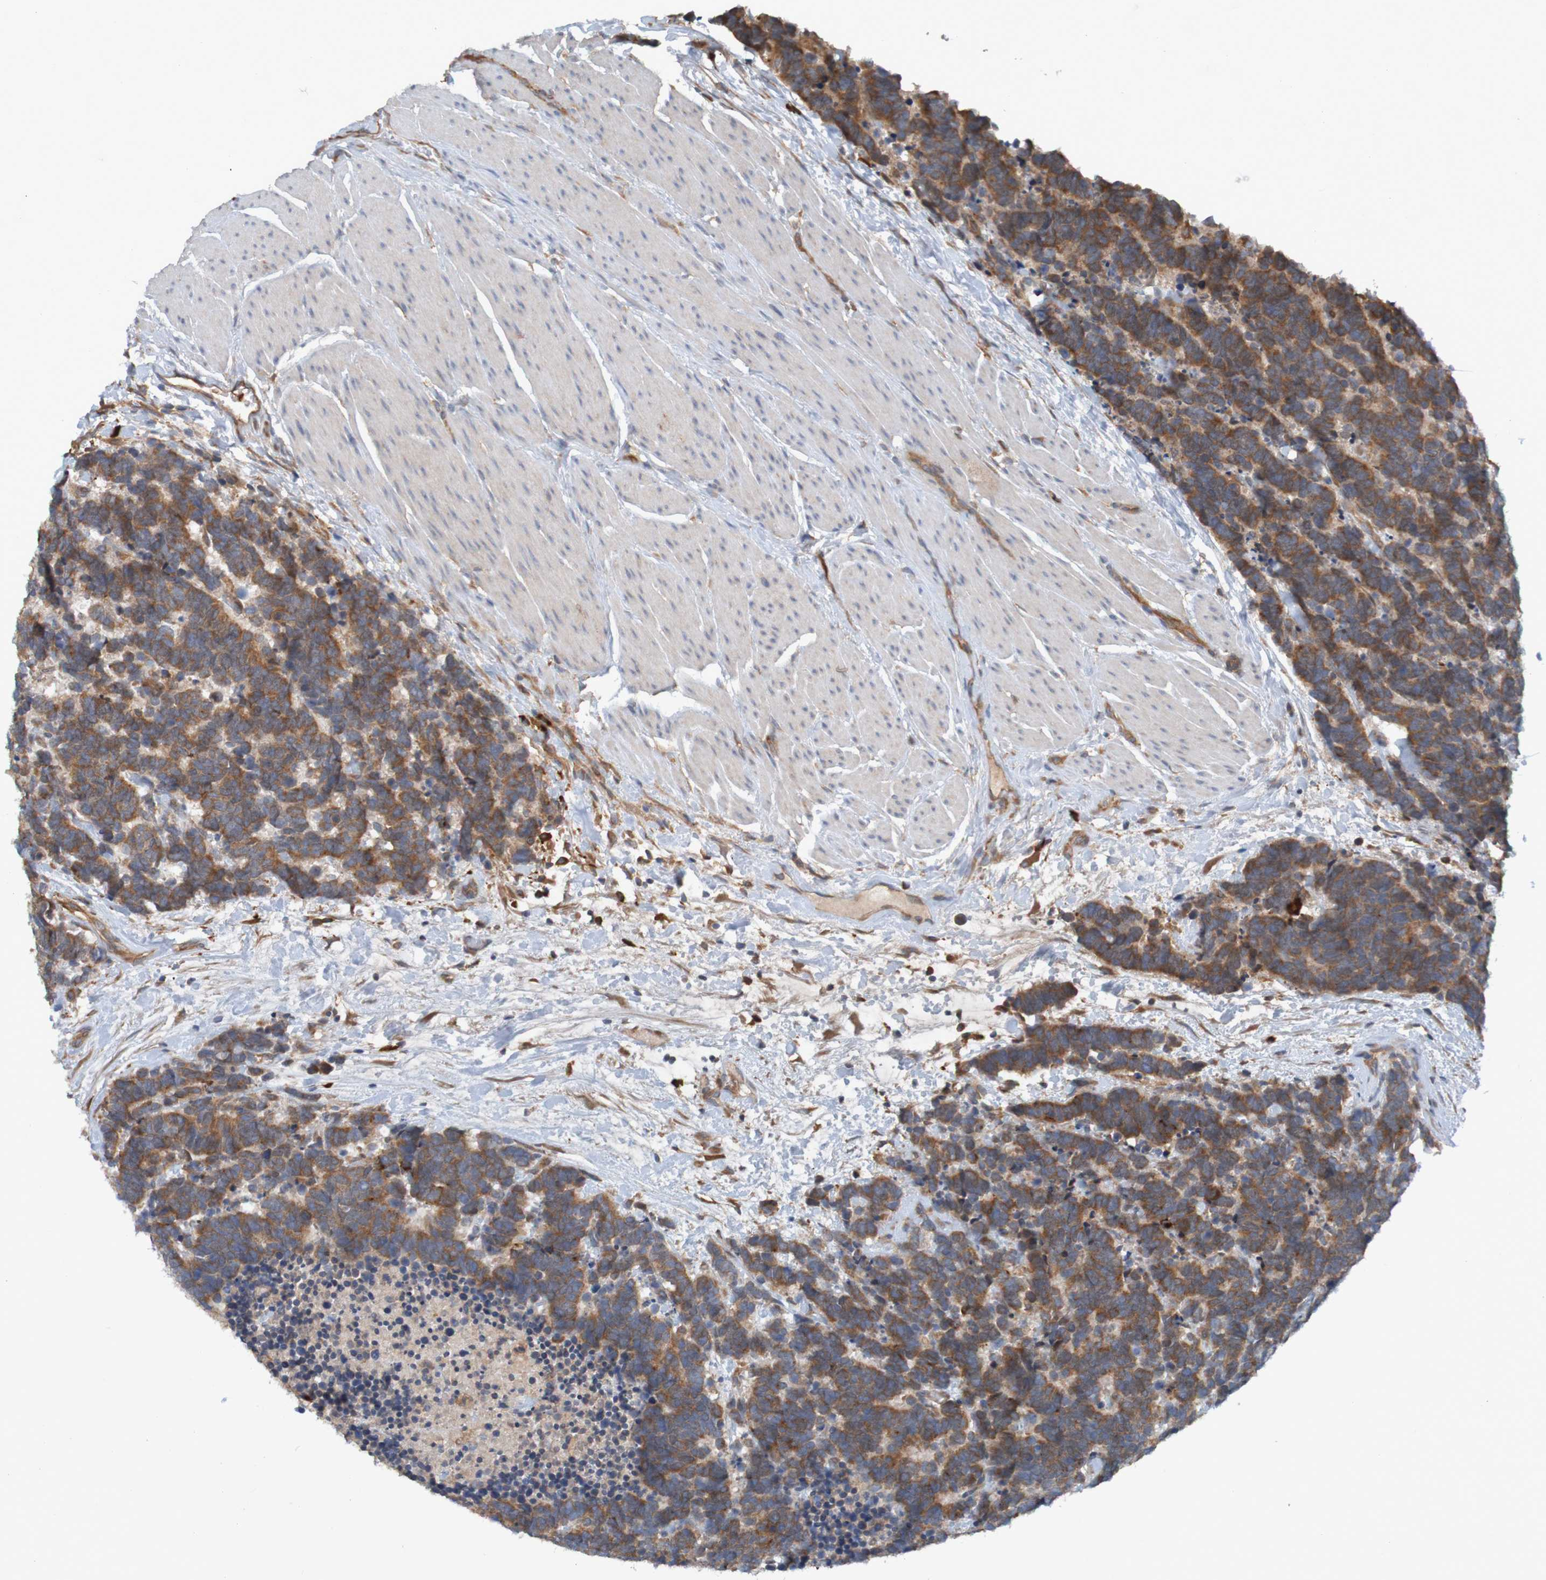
{"staining": {"intensity": "moderate", "quantity": ">75%", "location": "cytoplasmic/membranous"}, "tissue": "carcinoid", "cell_type": "Tumor cells", "image_type": "cancer", "snomed": [{"axis": "morphology", "description": "Carcinoma, NOS"}, {"axis": "morphology", "description": "Carcinoid, malignant, NOS"}, {"axis": "topography", "description": "Urinary bladder"}], "caption": "Tumor cells exhibit medium levels of moderate cytoplasmic/membranous staining in about >75% of cells in human carcinoid. (Brightfield microscopy of DAB IHC at high magnification).", "gene": "DNAJC4", "patient": {"sex": "male", "age": 57}}